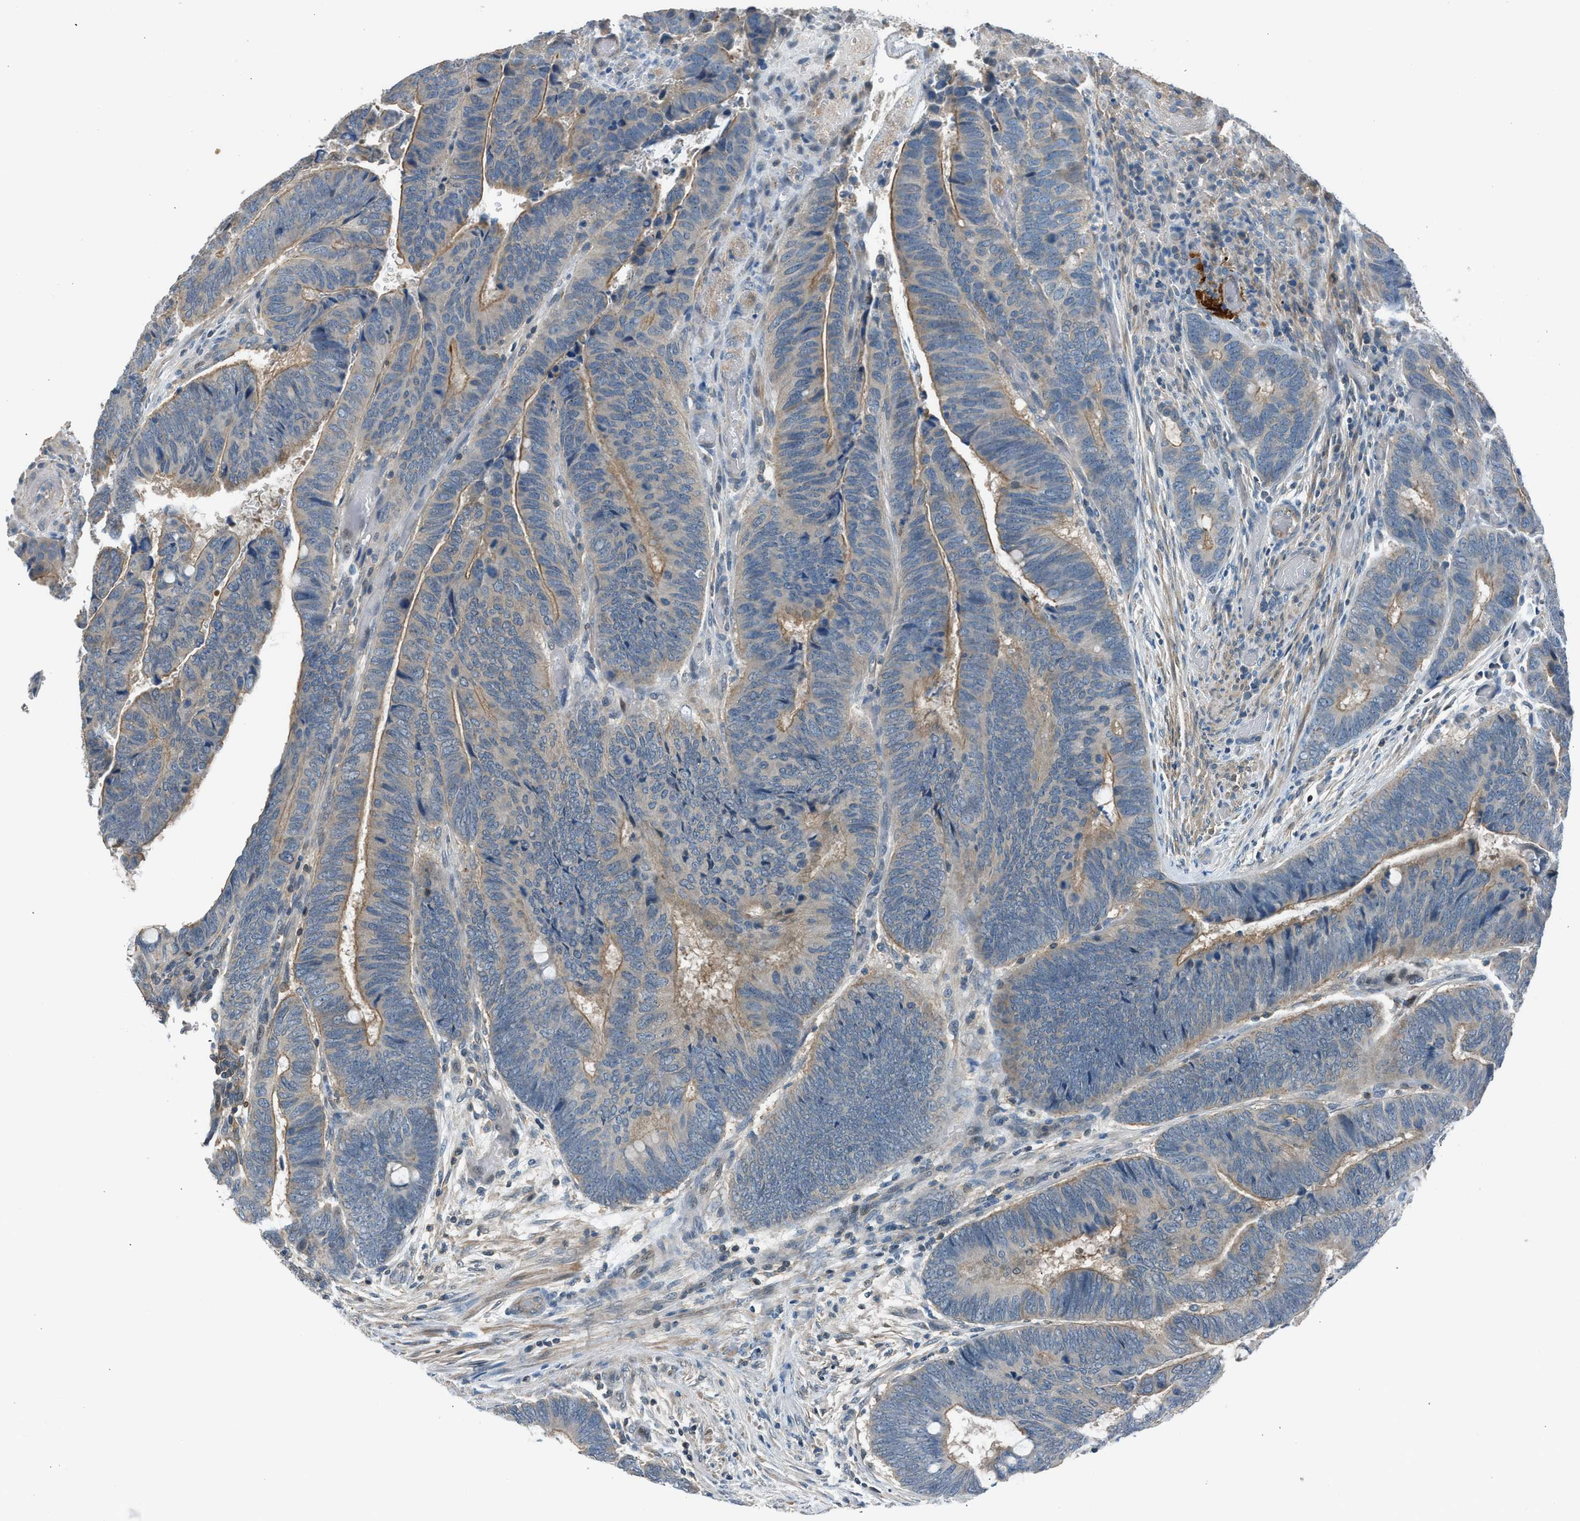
{"staining": {"intensity": "weak", "quantity": "25%-75%", "location": "cytoplasmic/membranous"}, "tissue": "colorectal cancer", "cell_type": "Tumor cells", "image_type": "cancer", "snomed": [{"axis": "morphology", "description": "Normal tissue, NOS"}, {"axis": "morphology", "description": "Adenocarcinoma, NOS"}, {"axis": "topography", "description": "Rectum"}], "caption": "Immunohistochemistry (IHC) of human colorectal cancer (adenocarcinoma) displays low levels of weak cytoplasmic/membranous staining in approximately 25%-75% of tumor cells.", "gene": "LMLN", "patient": {"sex": "male", "age": 92}}